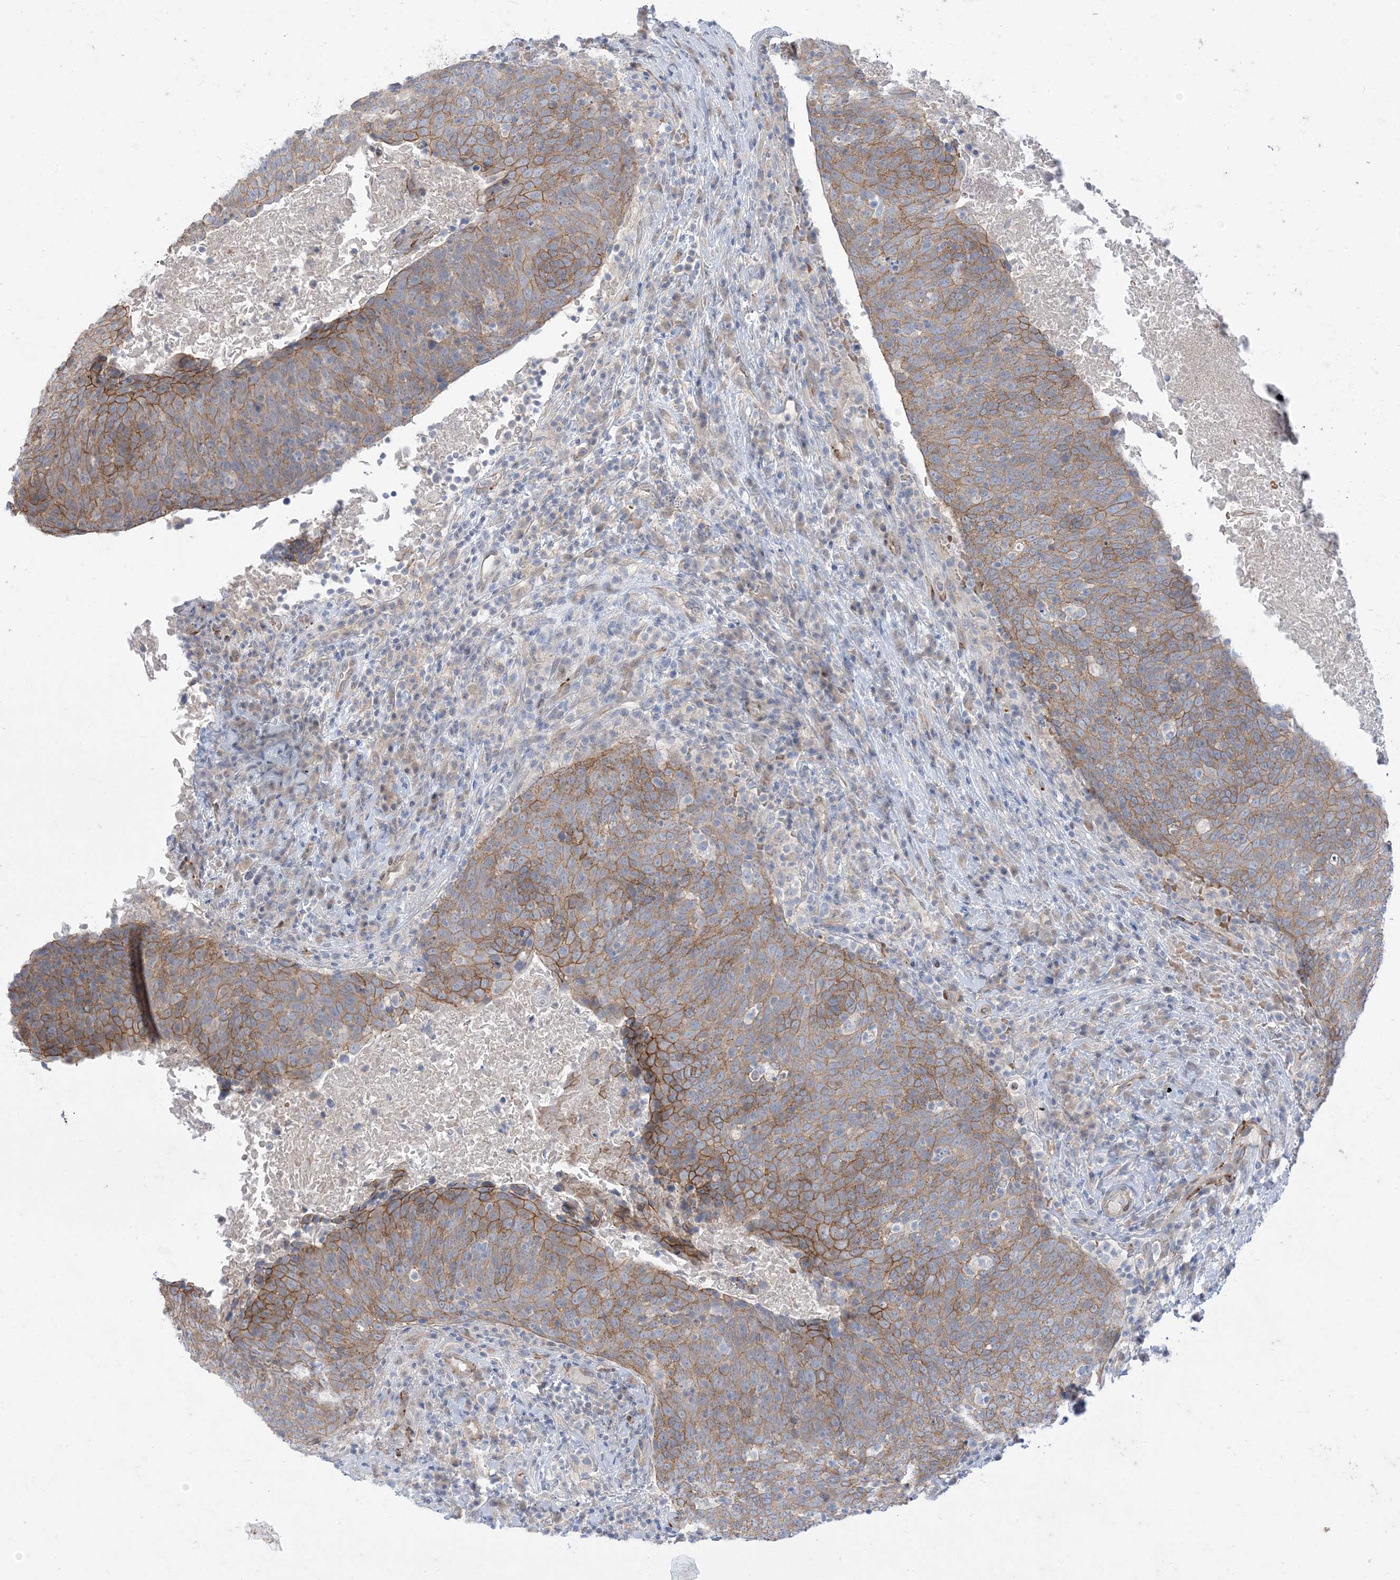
{"staining": {"intensity": "moderate", "quantity": ">75%", "location": "cytoplasmic/membranous"}, "tissue": "head and neck cancer", "cell_type": "Tumor cells", "image_type": "cancer", "snomed": [{"axis": "morphology", "description": "Squamous cell carcinoma, NOS"}, {"axis": "morphology", "description": "Squamous cell carcinoma, metastatic, NOS"}, {"axis": "topography", "description": "Lymph node"}, {"axis": "topography", "description": "Head-Neck"}], "caption": "Brown immunohistochemical staining in head and neck cancer (squamous cell carcinoma) reveals moderate cytoplasmic/membranous expression in approximately >75% of tumor cells.", "gene": "RIN1", "patient": {"sex": "male", "age": 62}}